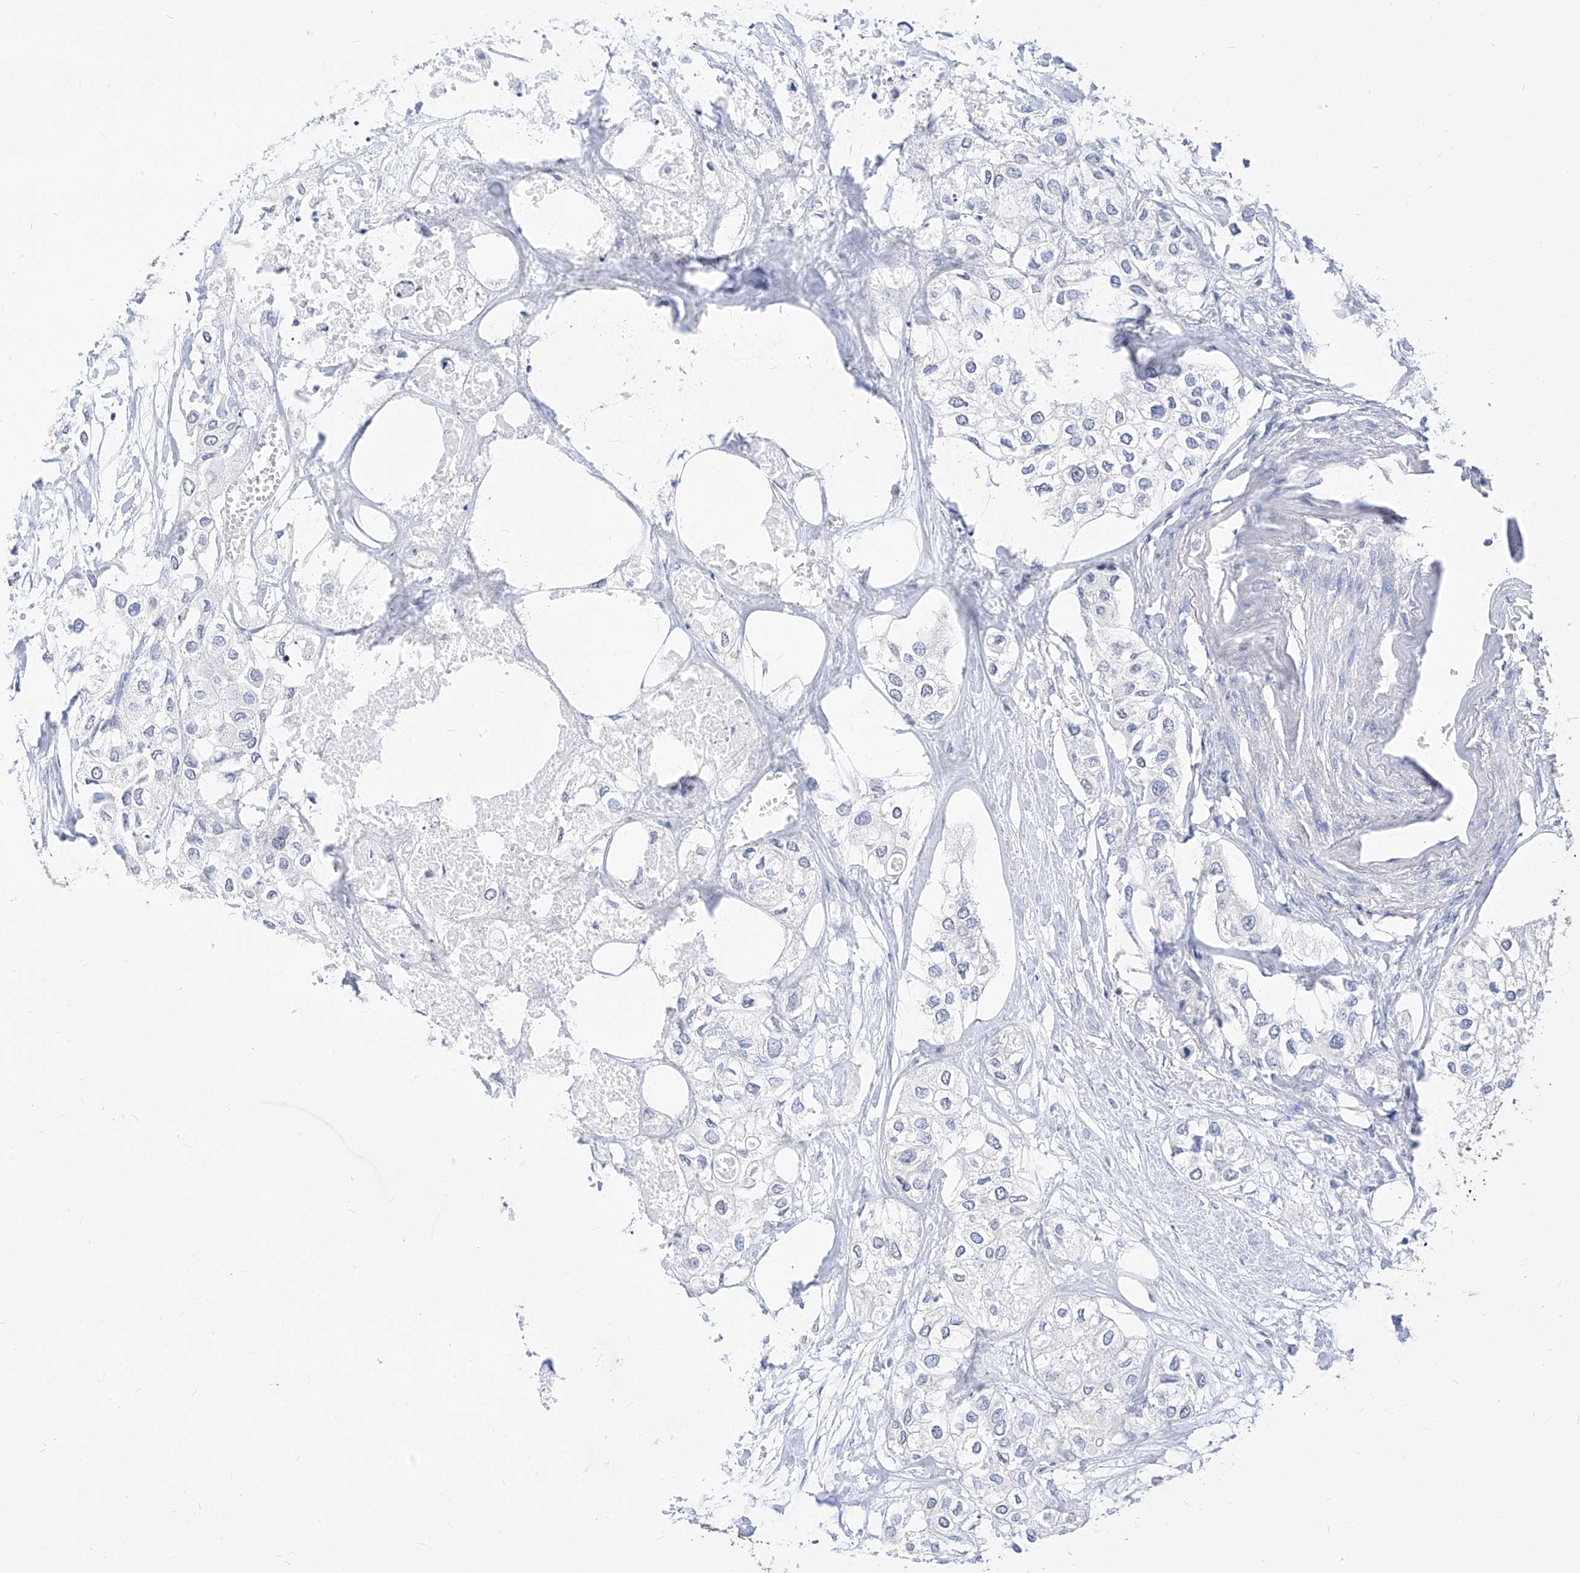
{"staining": {"intensity": "negative", "quantity": "none", "location": "none"}, "tissue": "urothelial cancer", "cell_type": "Tumor cells", "image_type": "cancer", "snomed": [{"axis": "morphology", "description": "Urothelial carcinoma, High grade"}, {"axis": "topography", "description": "Urinary bladder"}], "caption": "Histopathology image shows no significant protein positivity in tumor cells of urothelial carcinoma (high-grade).", "gene": "ZZEF1", "patient": {"sex": "male", "age": 64}}